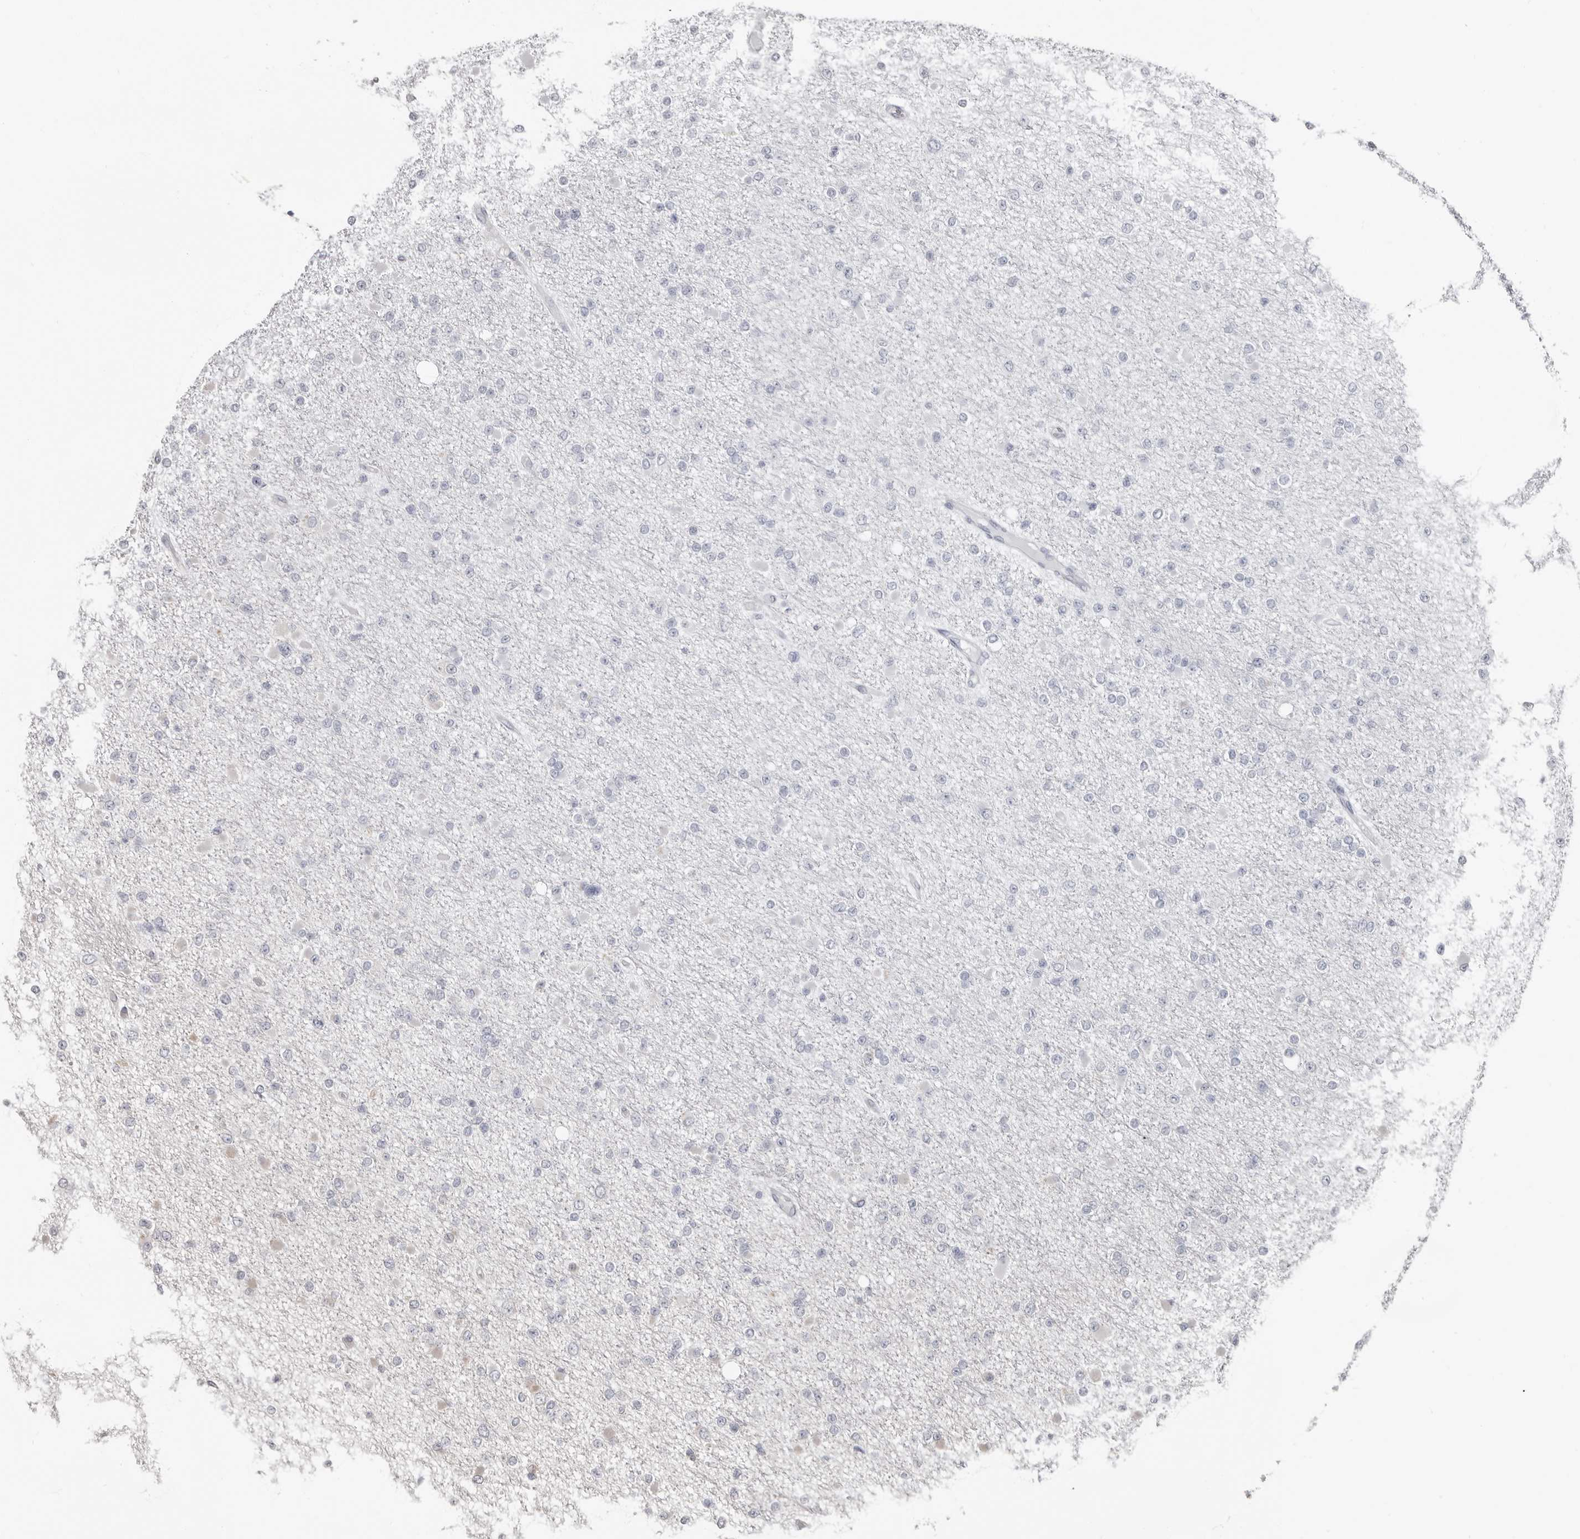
{"staining": {"intensity": "negative", "quantity": "none", "location": "none"}, "tissue": "glioma", "cell_type": "Tumor cells", "image_type": "cancer", "snomed": [{"axis": "morphology", "description": "Glioma, malignant, Low grade"}, {"axis": "topography", "description": "Brain"}], "caption": "Photomicrograph shows no significant protein expression in tumor cells of malignant low-grade glioma.", "gene": "BAD", "patient": {"sex": "female", "age": 22}}